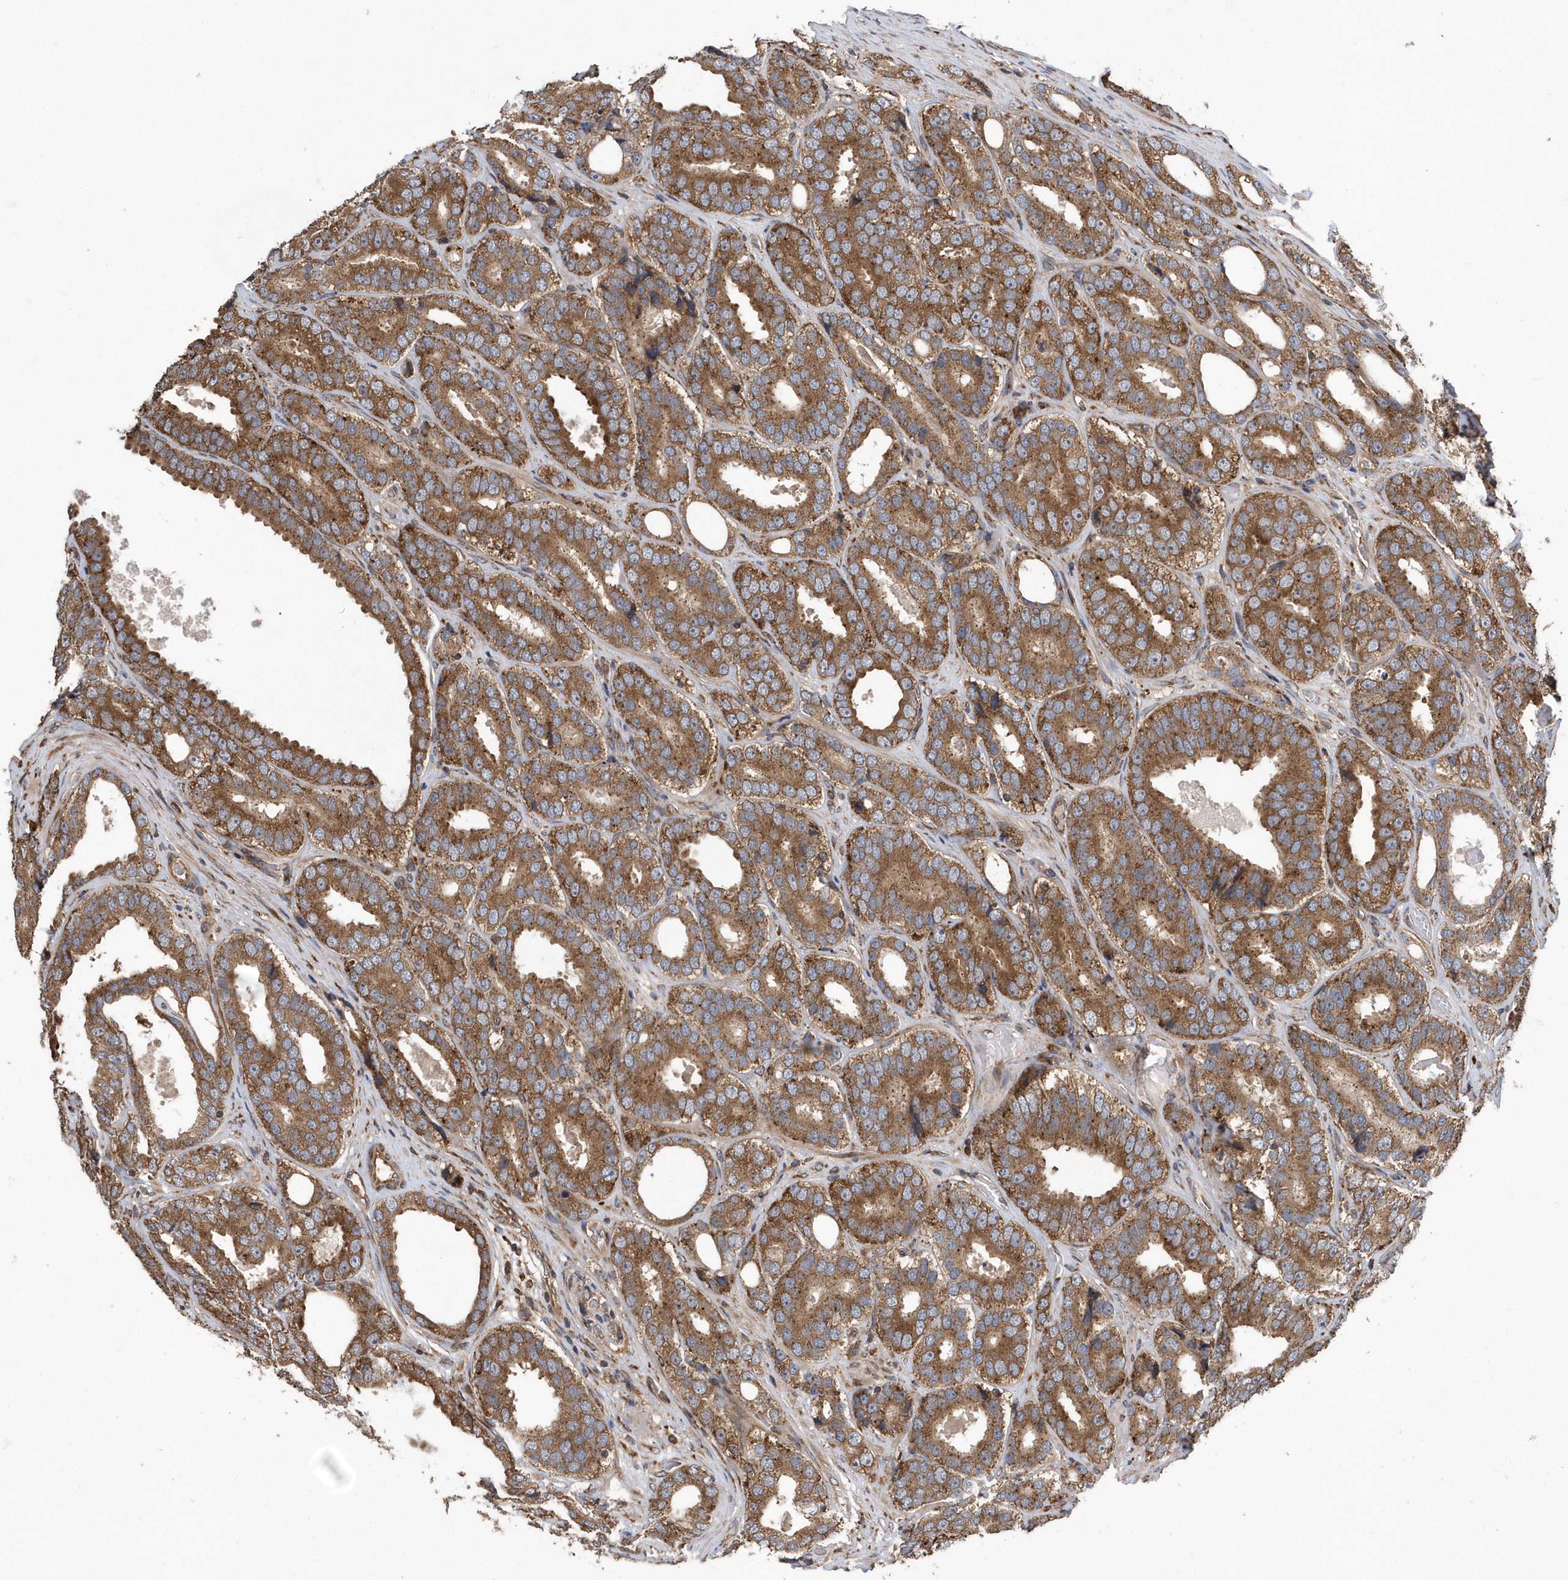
{"staining": {"intensity": "moderate", "quantity": ">75%", "location": "cytoplasmic/membranous"}, "tissue": "prostate cancer", "cell_type": "Tumor cells", "image_type": "cancer", "snomed": [{"axis": "morphology", "description": "Adenocarcinoma, High grade"}, {"axis": "topography", "description": "Prostate"}], "caption": "High-magnification brightfield microscopy of high-grade adenocarcinoma (prostate) stained with DAB (brown) and counterstained with hematoxylin (blue). tumor cells exhibit moderate cytoplasmic/membranous positivity is present in about>75% of cells.", "gene": "WASHC5", "patient": {"sex": "male", "age": 56}}